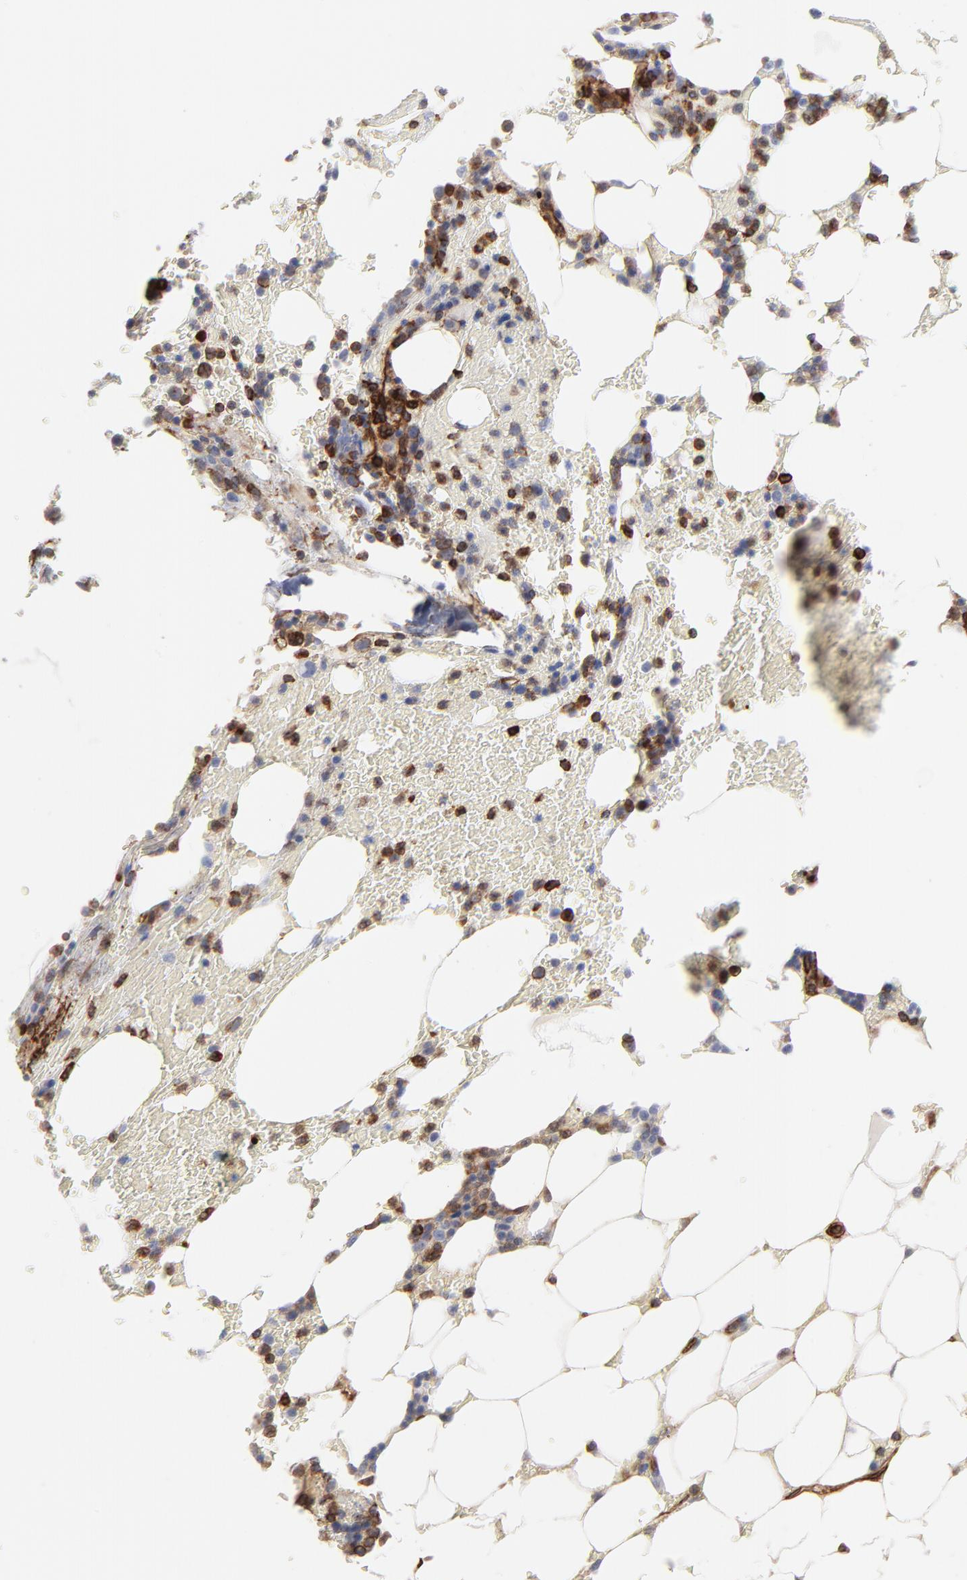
{"staining": {"intensity": "strong", "quantity": "25%-75%", "location": "cytoplasmic/membranous"}, "tissue": "bone marrow", "cell_type": "Hematopoietic cells", "image_type": "normal", "snomed": [{"axis": "morphology", "description": "Normal tissue, NOS"}, {"axis": "topography", "description": "Bone marrow"}], "caption": "Immunohistochemistry (IHC) (DAB (3,3'-diaminobenzidine)) staining of benign bone marrow shows strong cytoplasmic/membranous protein positivity in approximately 25%-75% of hematopoietic cells. The protein of interest is shown in brown color, while the nuclei are stained blue.", "gene": "PXN", "patient": {"sex": "female", "age": 73}}